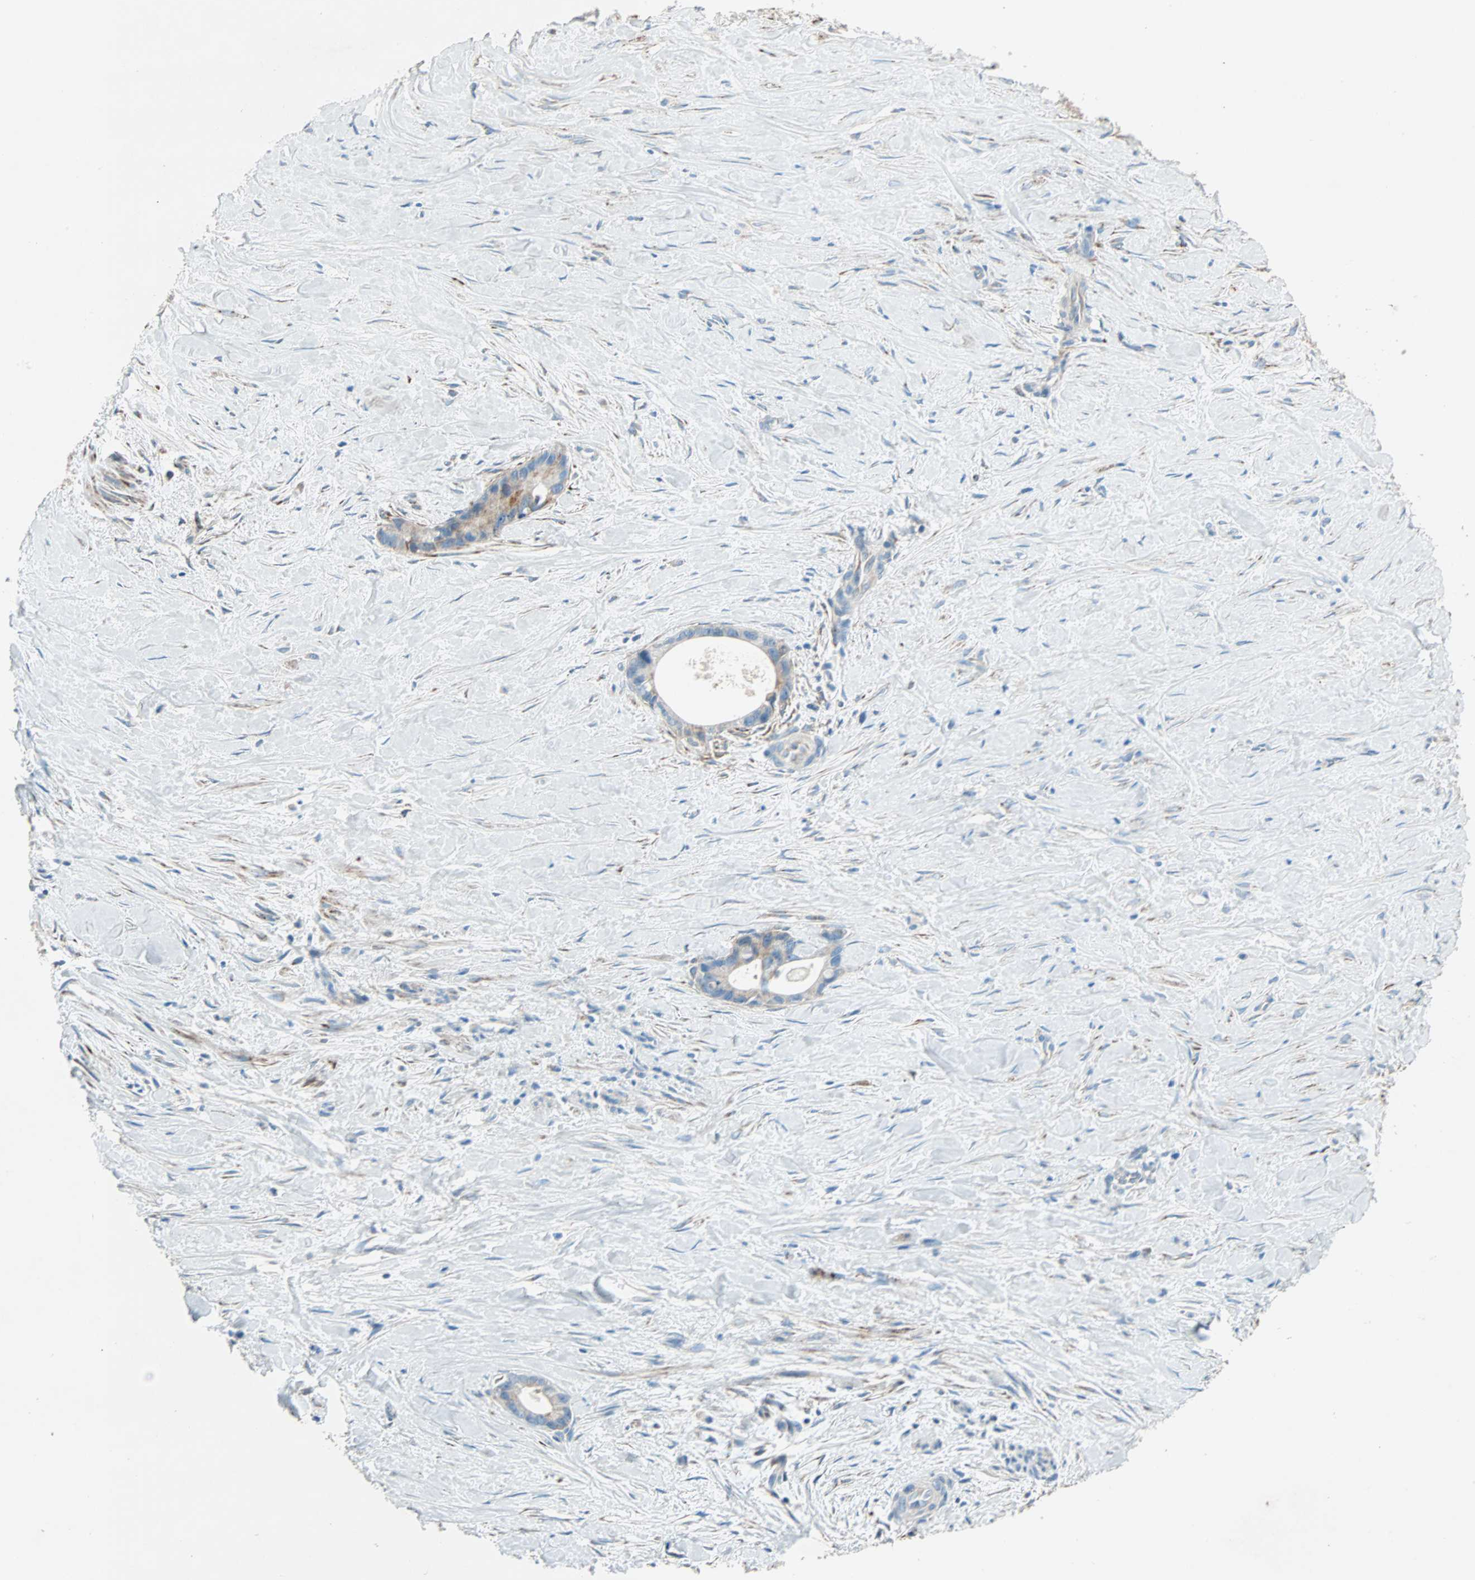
{"staining": {"intensity": "weak", "quantity": ">75%", "location": "cytoplasmic/membranous"}, "tissue": "liver cancer", "cell_type": "Tumor cells", "image_type": "cancer", "snomed": [{"axis": "morphology", "description": "Cholangiocarcinoma"}, {"axis": "topography", "description": "Liver"}], "caption": "Immunohistochemistry of liver cancer (cholangiocarcinoma) displays low levels of weak cytoplasmic/membranous staining in about >75% of tumor cells. (DAB = brown stain, brightfield microscopy at high magnification).", "gene": "LY6G6F", "patient": {"sex": "female", "age": 55}}